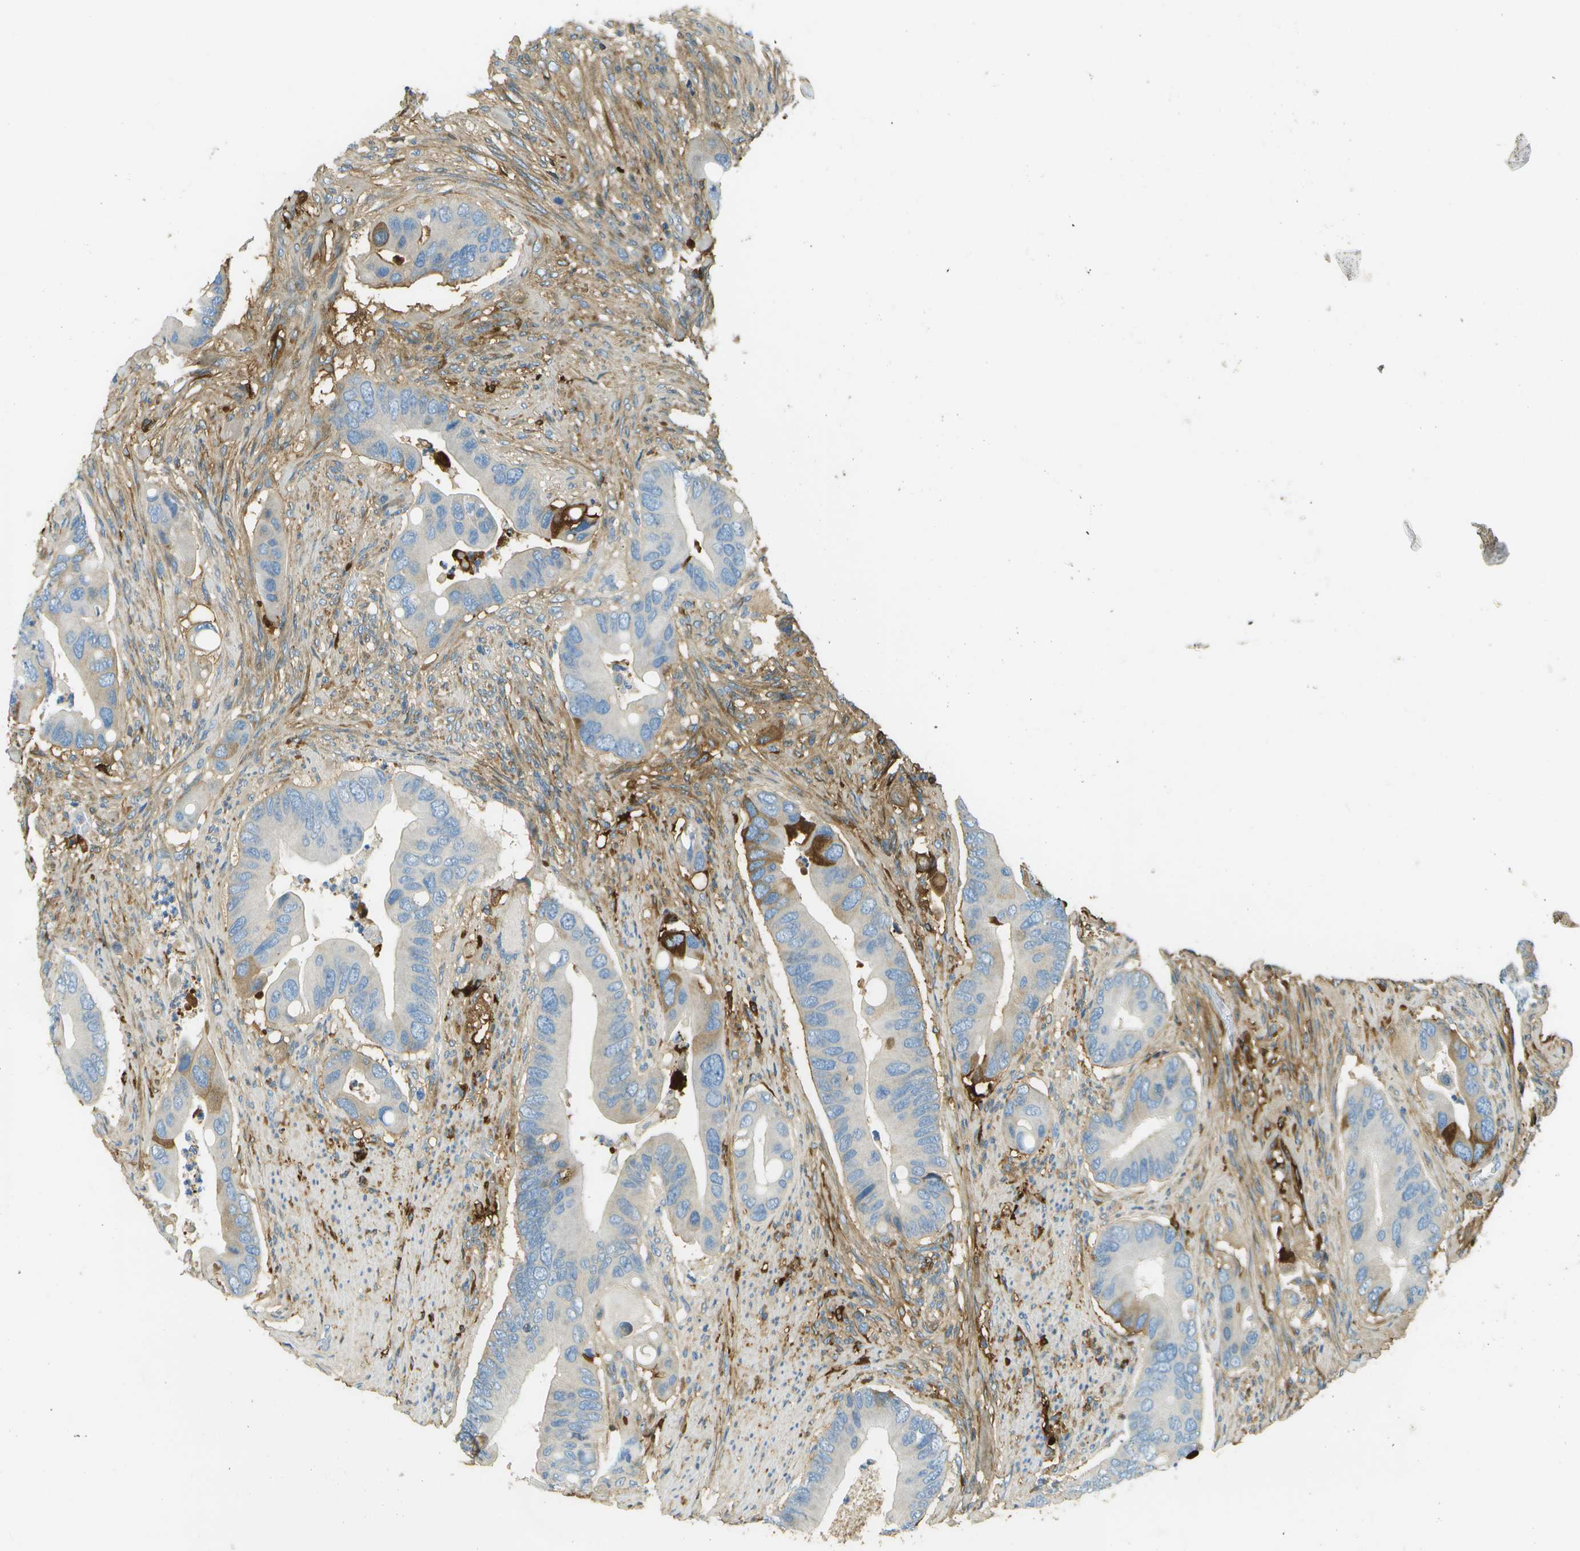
{"staining": {"intensity": "negative", "quantity": "none", "location": "none"}, "tissue": "colorectal cancer", "cell_type": "Tumor cells", "image_type": "cancer", "snomed": [{"axis": "morphology", "description": "Adenocarcinoma, NOS"}, {"axis": "topography", "description": "Rectum"}], "caption": "Immunohistochemical staining of colorectal cancer displays no significant expression in tumor cells. (DAB (3,3'-diaminobenzidine) immunohistochemistry with hematoxylin counter stain).", "gene": "DCN", "patient": {"sex": "female", "age": 57}}